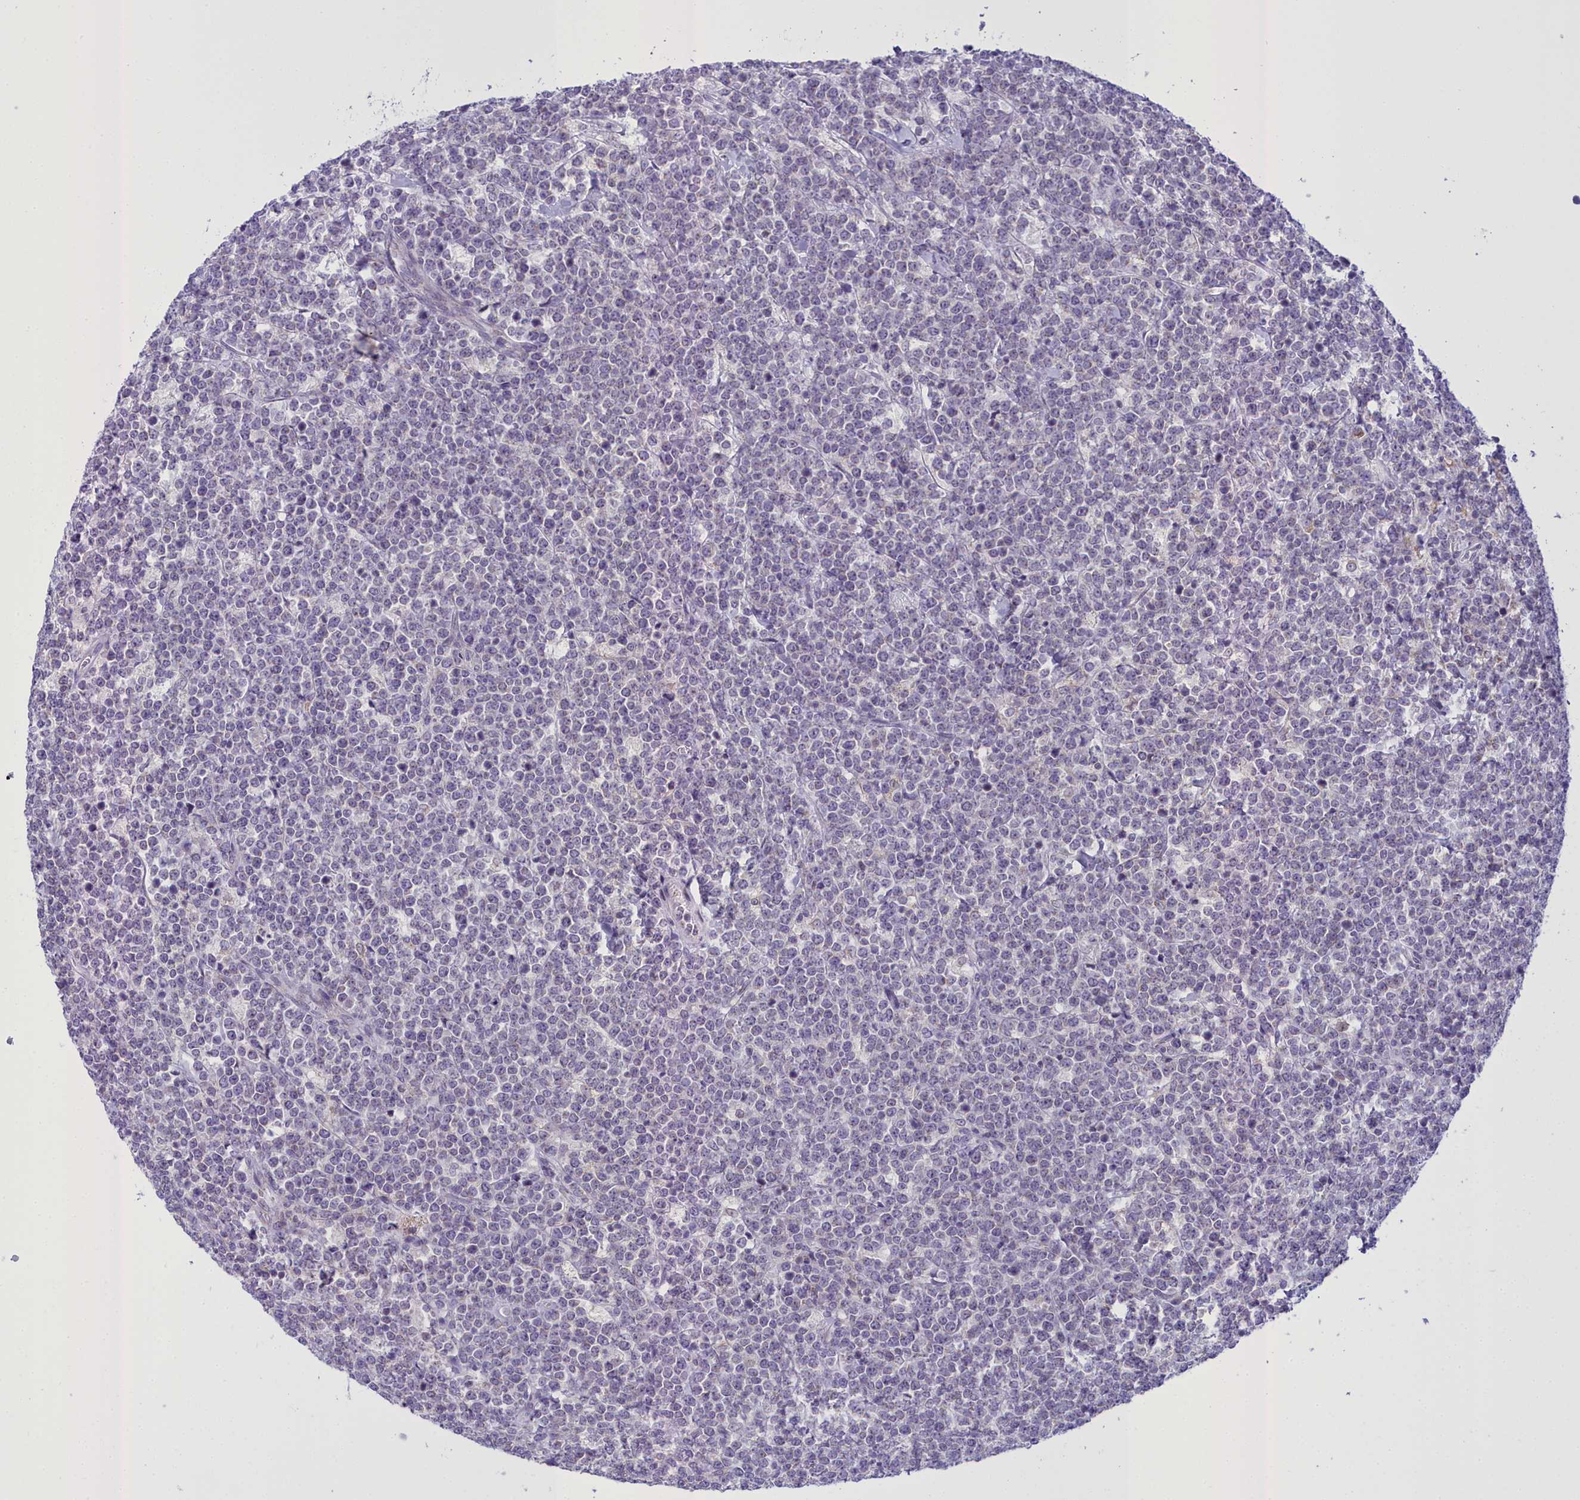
{"staining": {"intensity": "negative", "quantity": "none", "location": "none"}, "tissue": "lymphoma", "cell_type": "Tumor cells", "image_type": "cancer", "snomed": [{"axis": "morphology", "description": "Malignant lymphoma, non-Hodgkin's type, High grade"}, {"axis": "topography", "description": "Small intestine"}], "caption": "This is a photomicrograph of immunohistochemistry staining of lymphoma, which shows no expression in tumor cells.", "gene": "B9D2", "patient": {"sex": "male", "age": 8}}